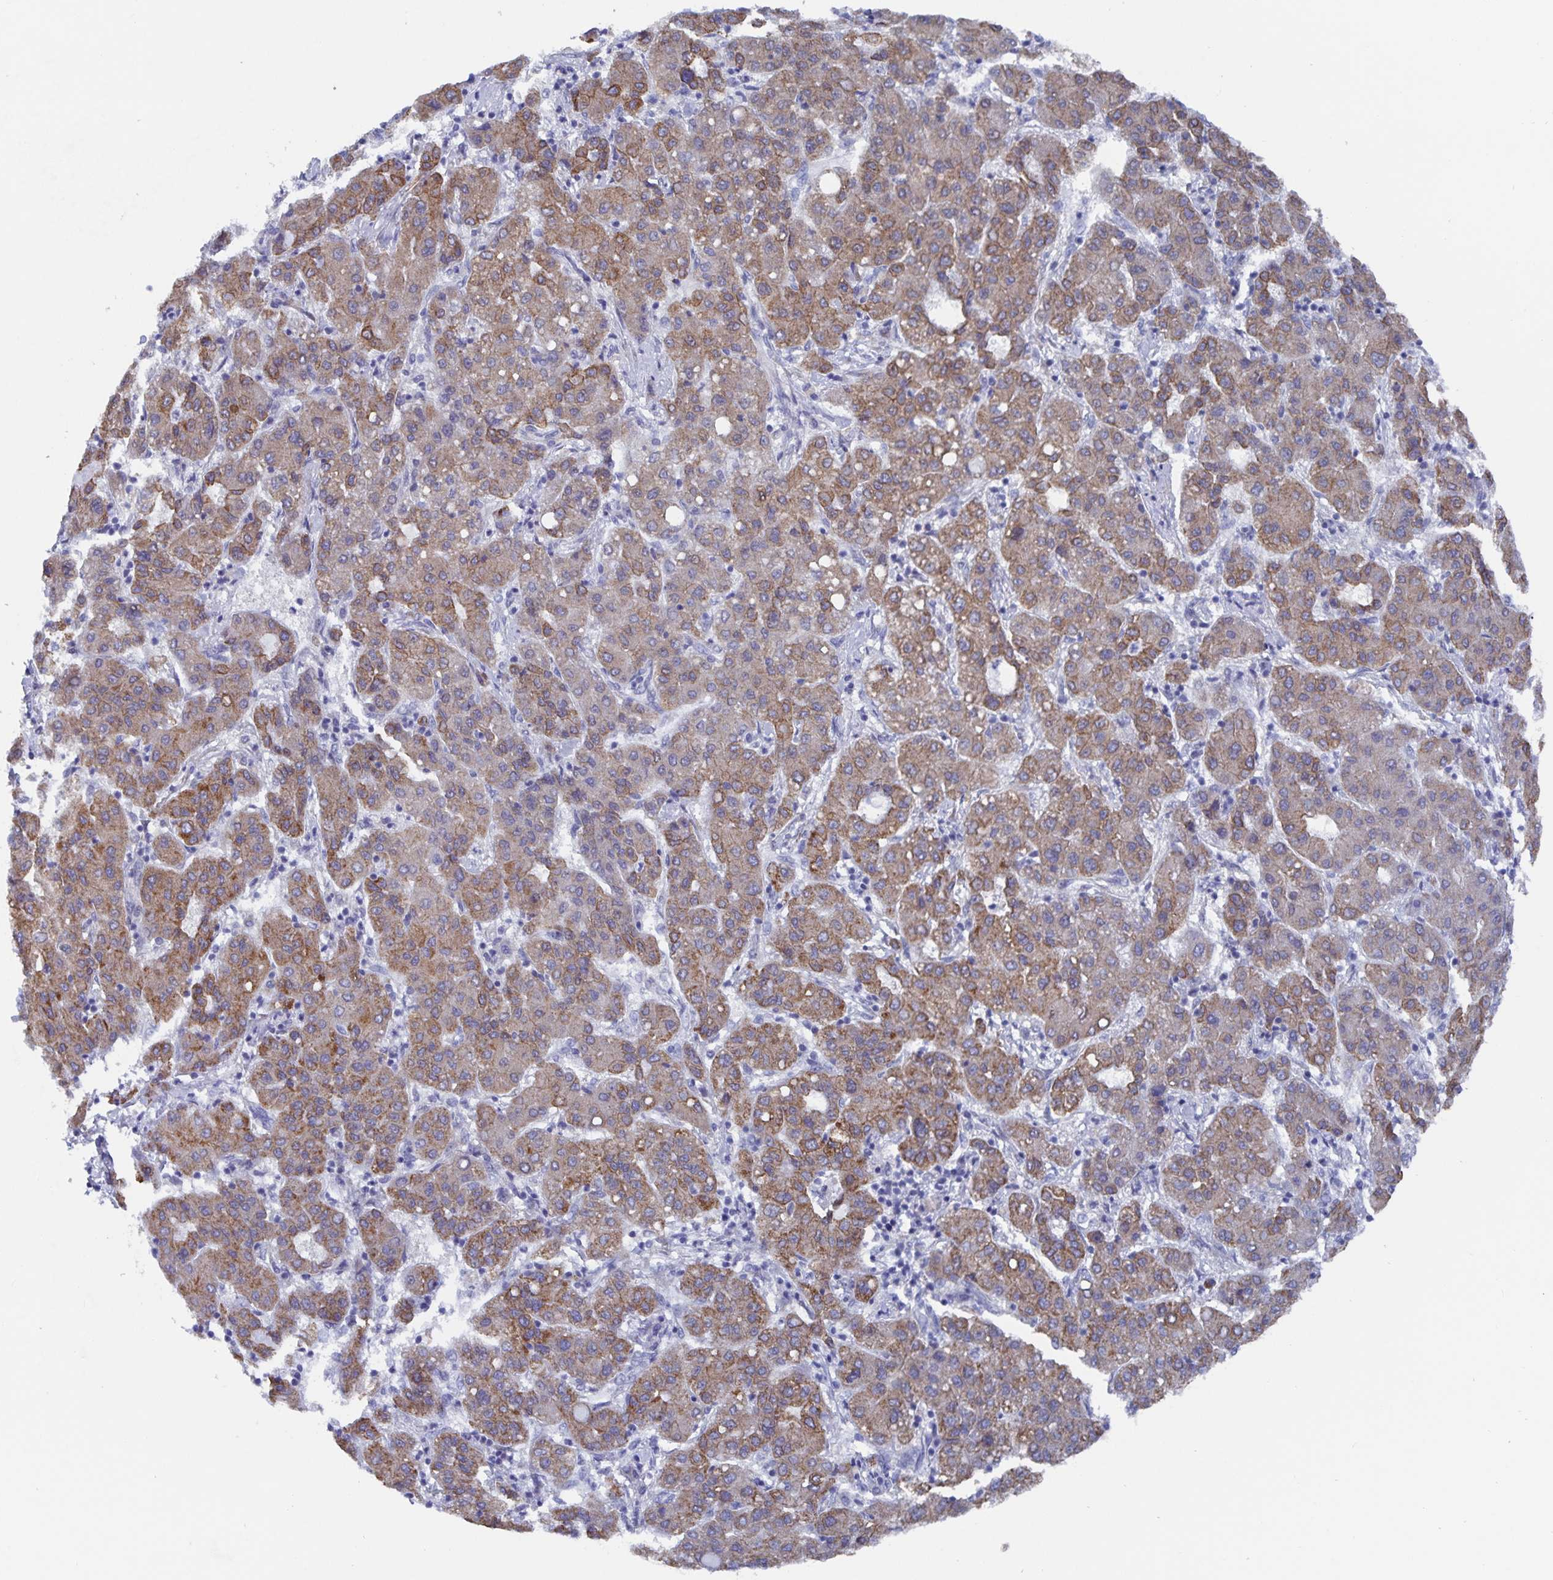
{"staining": {"intensity": "moderate", "quantity": "25%-75%", "location": "cytoplasmic/membranous"}, "tissue": "liver cancer", "cell_type": "Tumor cells", "image_type": "cancer", "snomed": [{"axis": "morphology", "description": "Carcinoma, Hepatocellular, NOS"}, {"axis": "topography", "description": "Liver"}], "caption": "Liver cancer was stained to show a protein in brown. There is medium levels of moderate cytoplasmic/membranous positivity in approximately 25%-75% of tumor cells.", "gene": "ZIK1", "patient": {"sex": "male", "age": 65}}